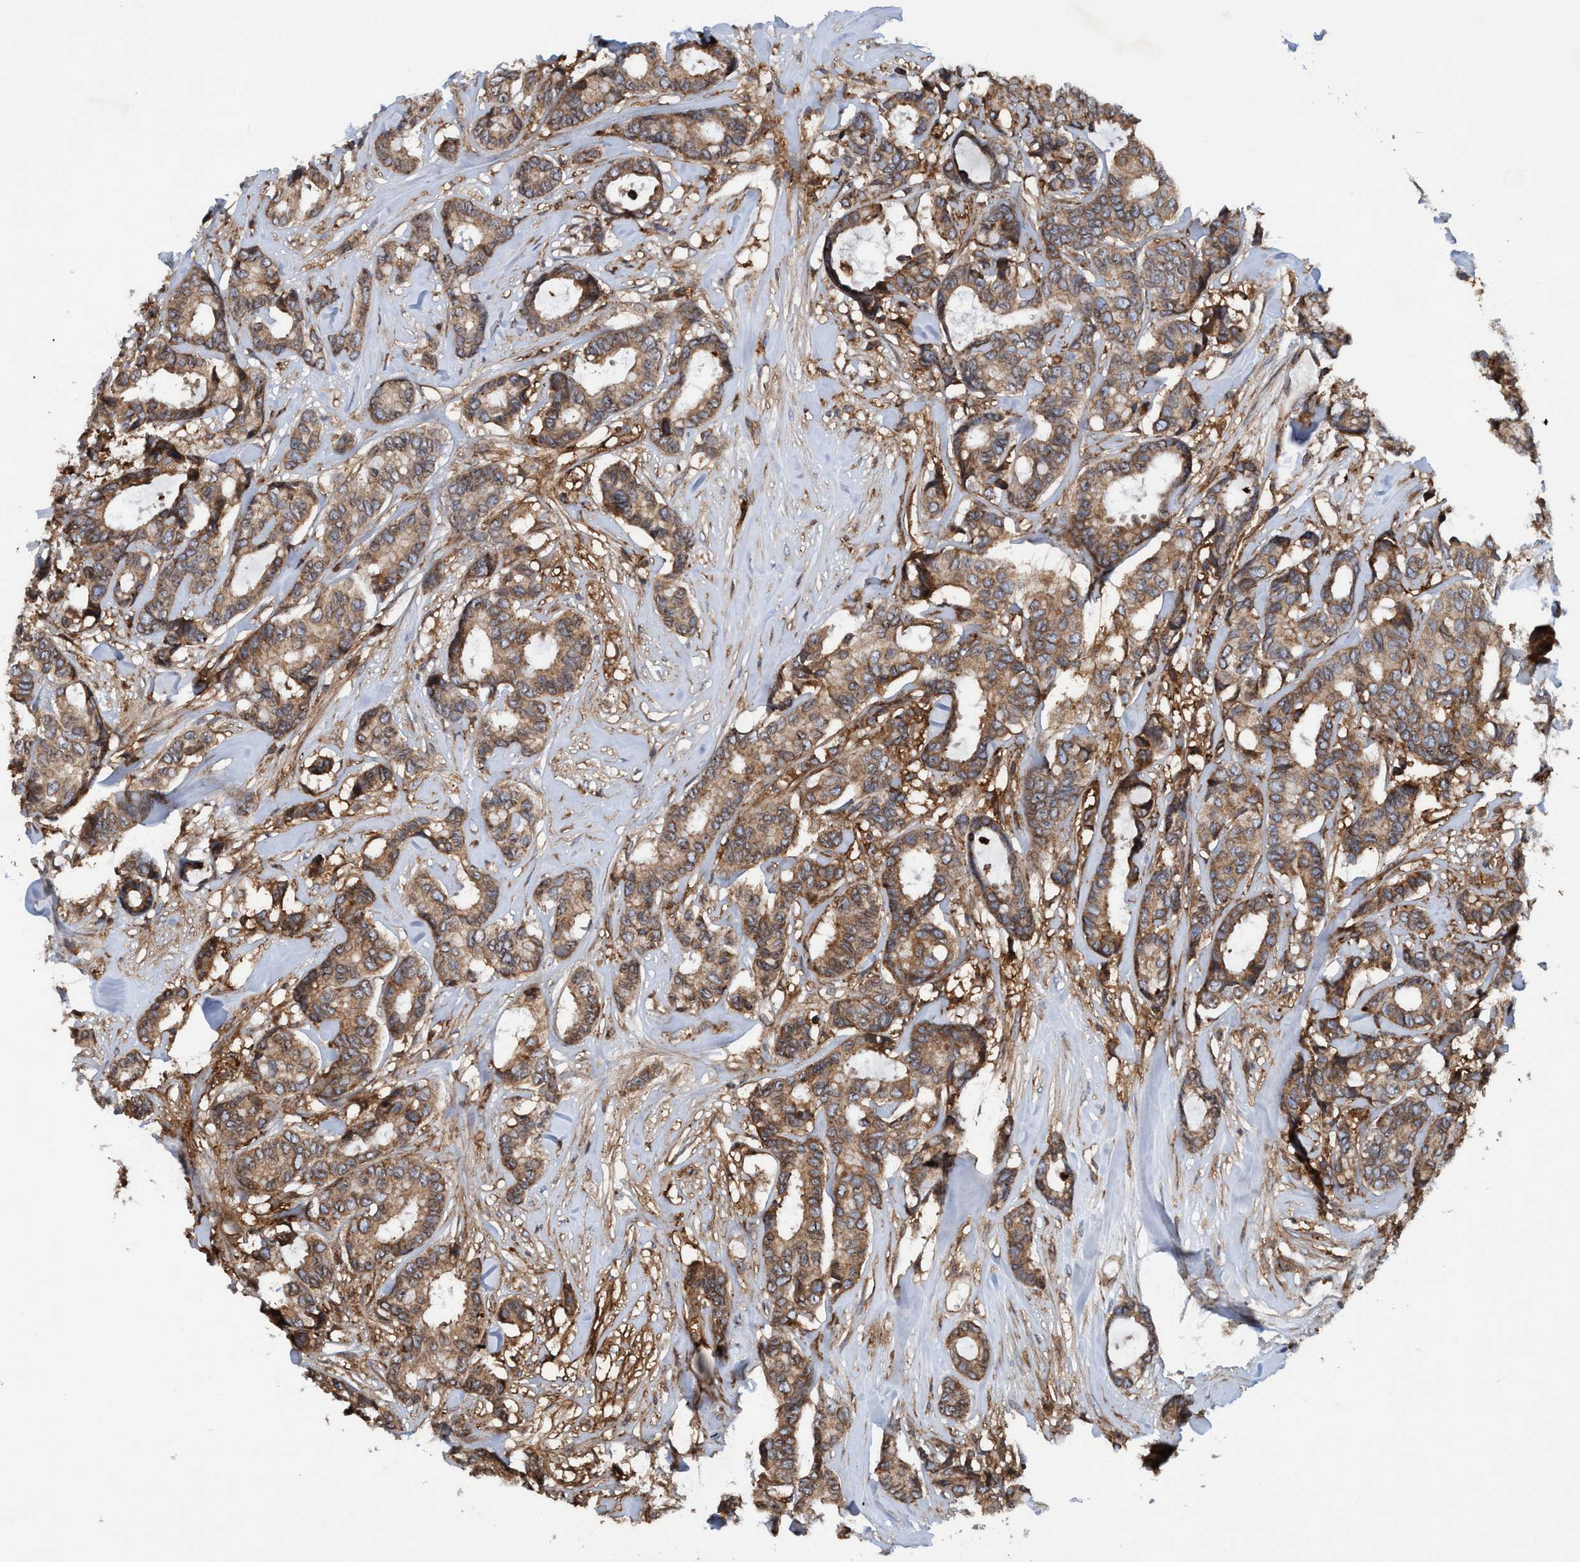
{"staining": {"intensity": "moderate", "quantity": ">75%", "location": "cytoplasmic/membranous"}, "tissue": "breast cancer", "cell_type": "Tumor cells", "image_type": "cancer", "snomed": [{"axis": "morphology", "description": "Duct carcinoma"}, {"axis": "topography", "description": "Breast"}], "caption": "Breast cancer (invasive ductal carcinoma) was stained to show a protein in brown. There is medium levels of moderate cytoplasmic/membranous expression in about >75% of tumor cells.", "gene": "SLC16A3", "patient": {"sex": "female", "age": 87}}